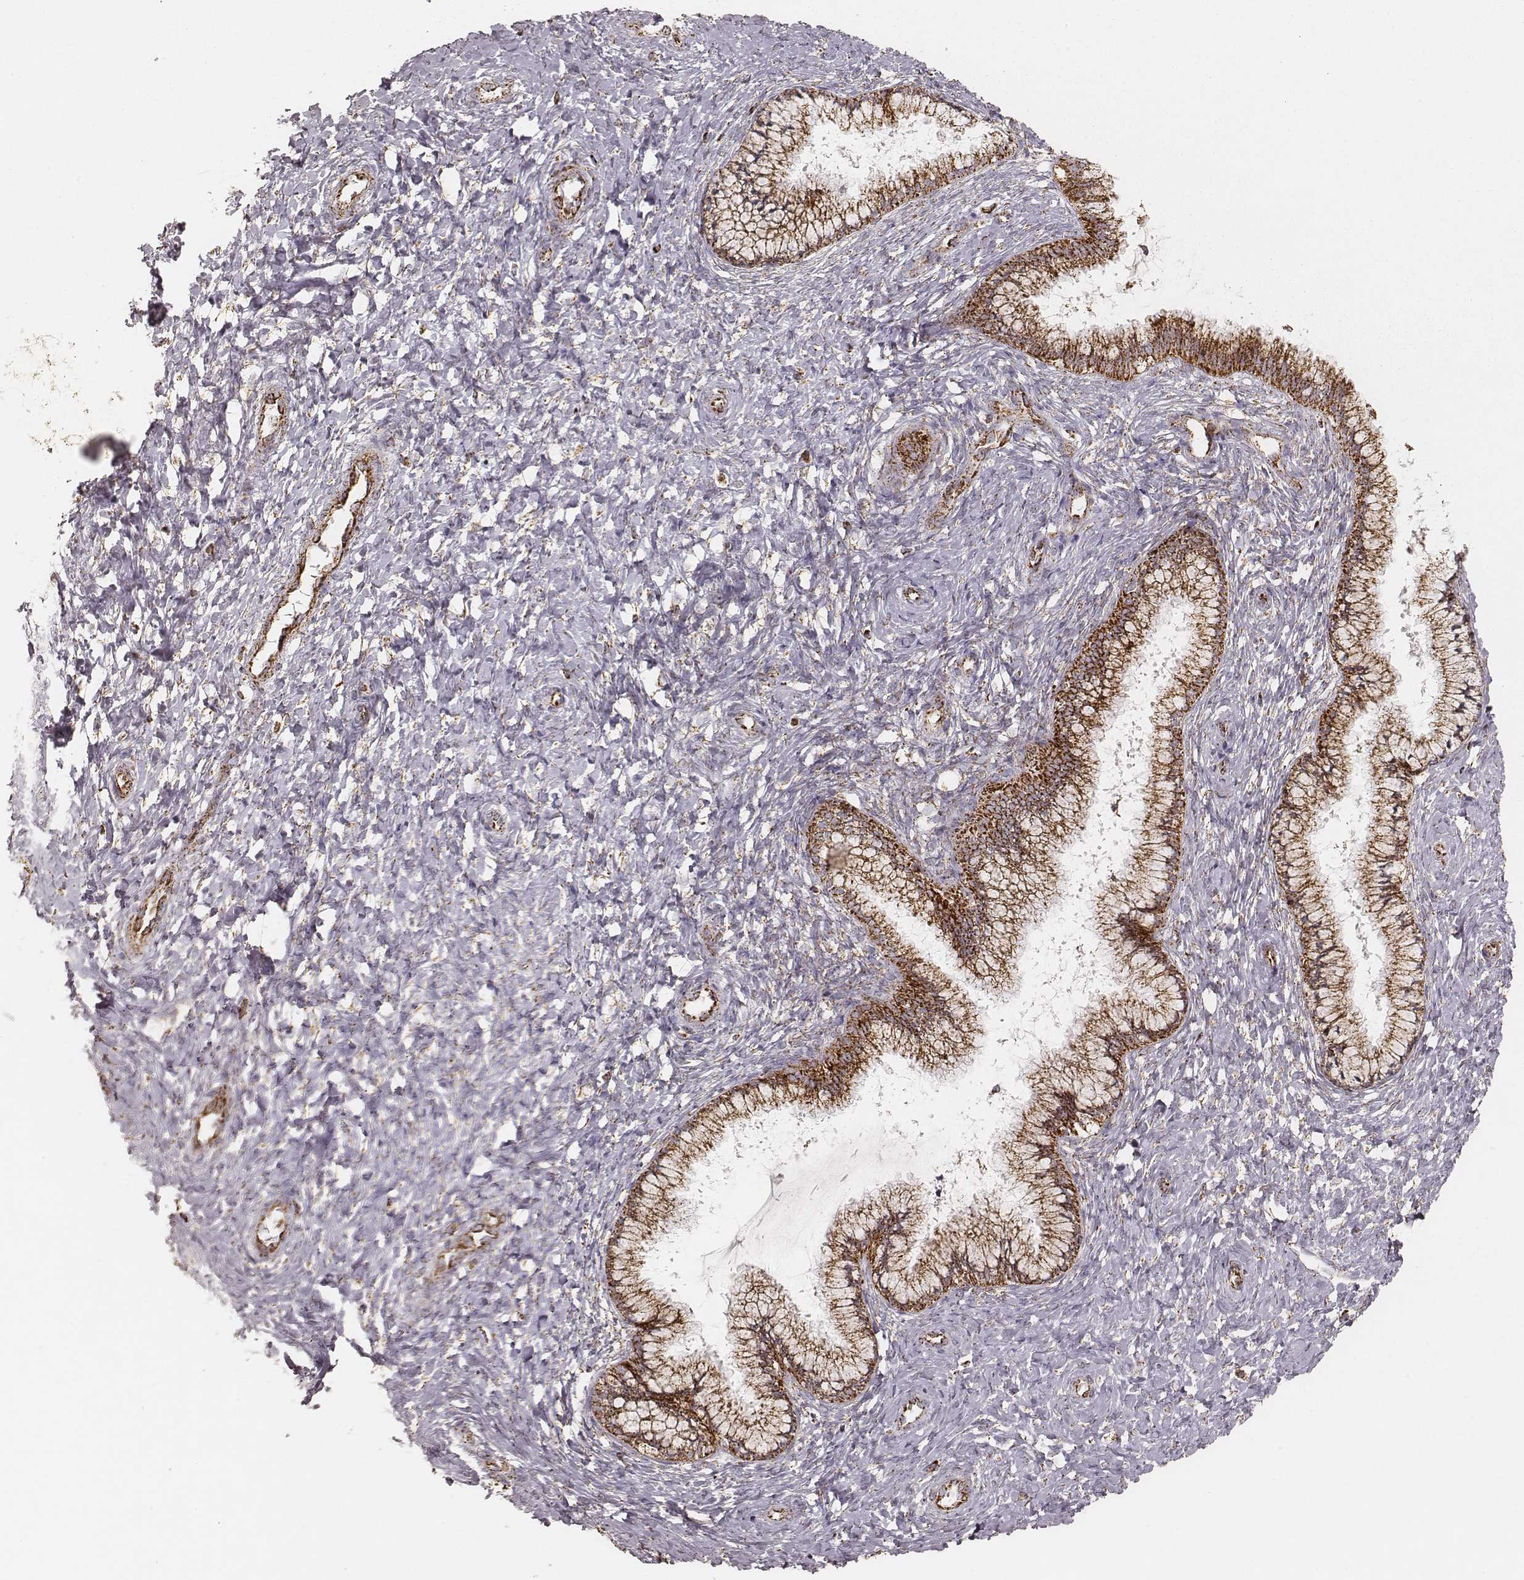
{"staining": {"intensity": "strong", "quantity": ">75%", "location": "cytoplasmic/membranous"}, "tissue": "cervix", "cell_type": "Glandular cells", "image_type": "normal", "snomed": [{"axis": "morphology", "description": "Normal tissue, NOS"}, {"axis": "topography", "description": "Cervix"}], "caption": "Immunohistochemical staining of normal cervix demonstrates strong cytoplasmic/membranous protein positivity in approximately >75% of glandular cells. (IHC, brightfield microscopy, high magnification).", "gene": "CS", "patient": {"sex": "female", "age": 37}}